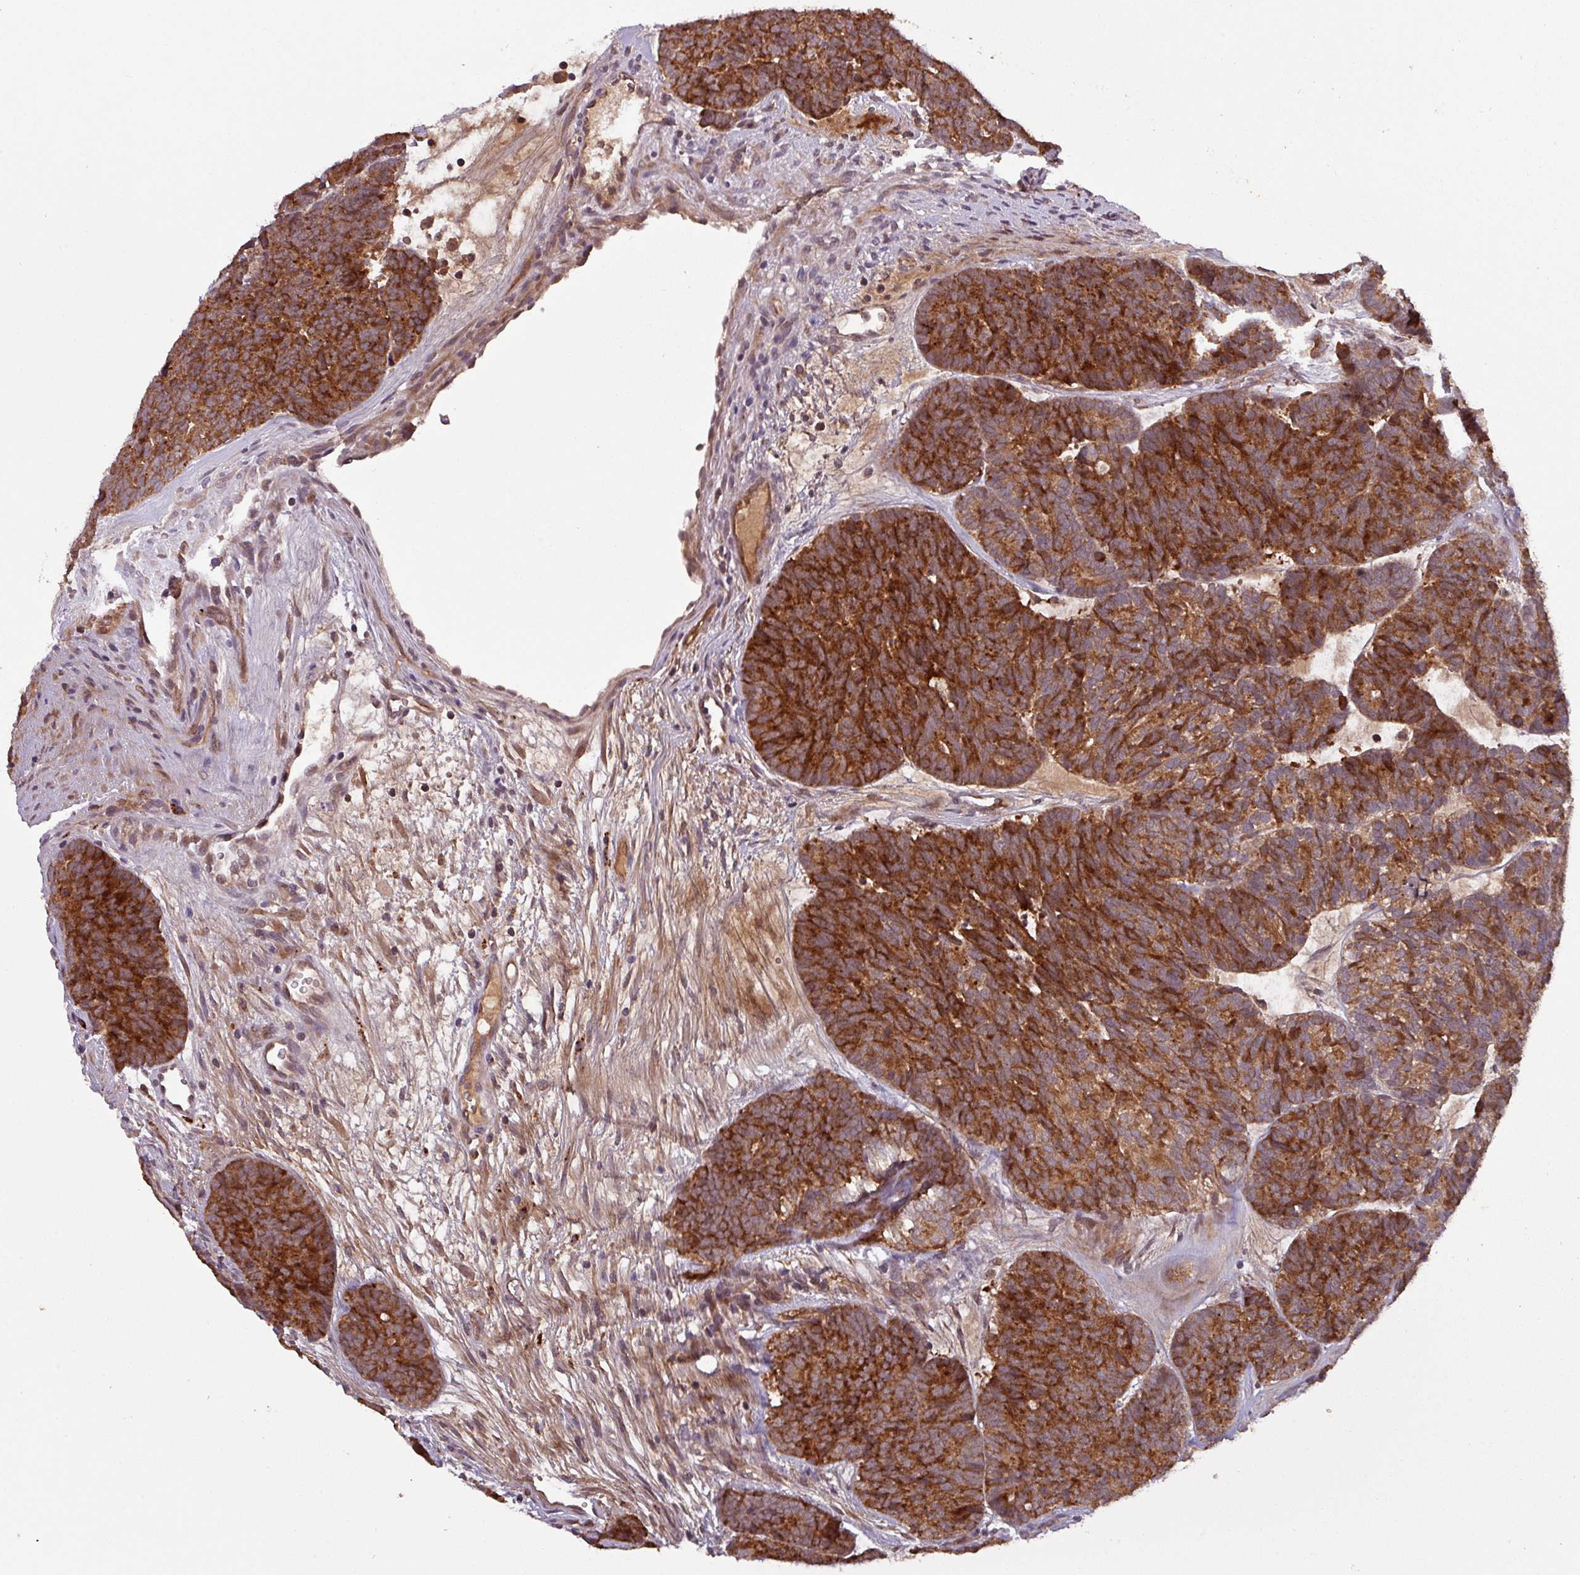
{"staining": {"intensity": "strong", "quantity": ">75%", "location": "cytoplasmic/membranous"}, "tissue": "head and neck cancer", "cell_type": "Tumor cells", "image_type": "cancer", "snomed": [{"axis": "morphology", "description": "Adenocarcinoma, NOS"}, {"axis": "topography", "description": "Head-Neck"}], "caption": "An image of human head and neck cancer stained for a protein reveals strong cytoplasmic/membranous brown staining in tumor cells.", "gene": "PUS1", "patient": {"sex": "female", "age": 81}}